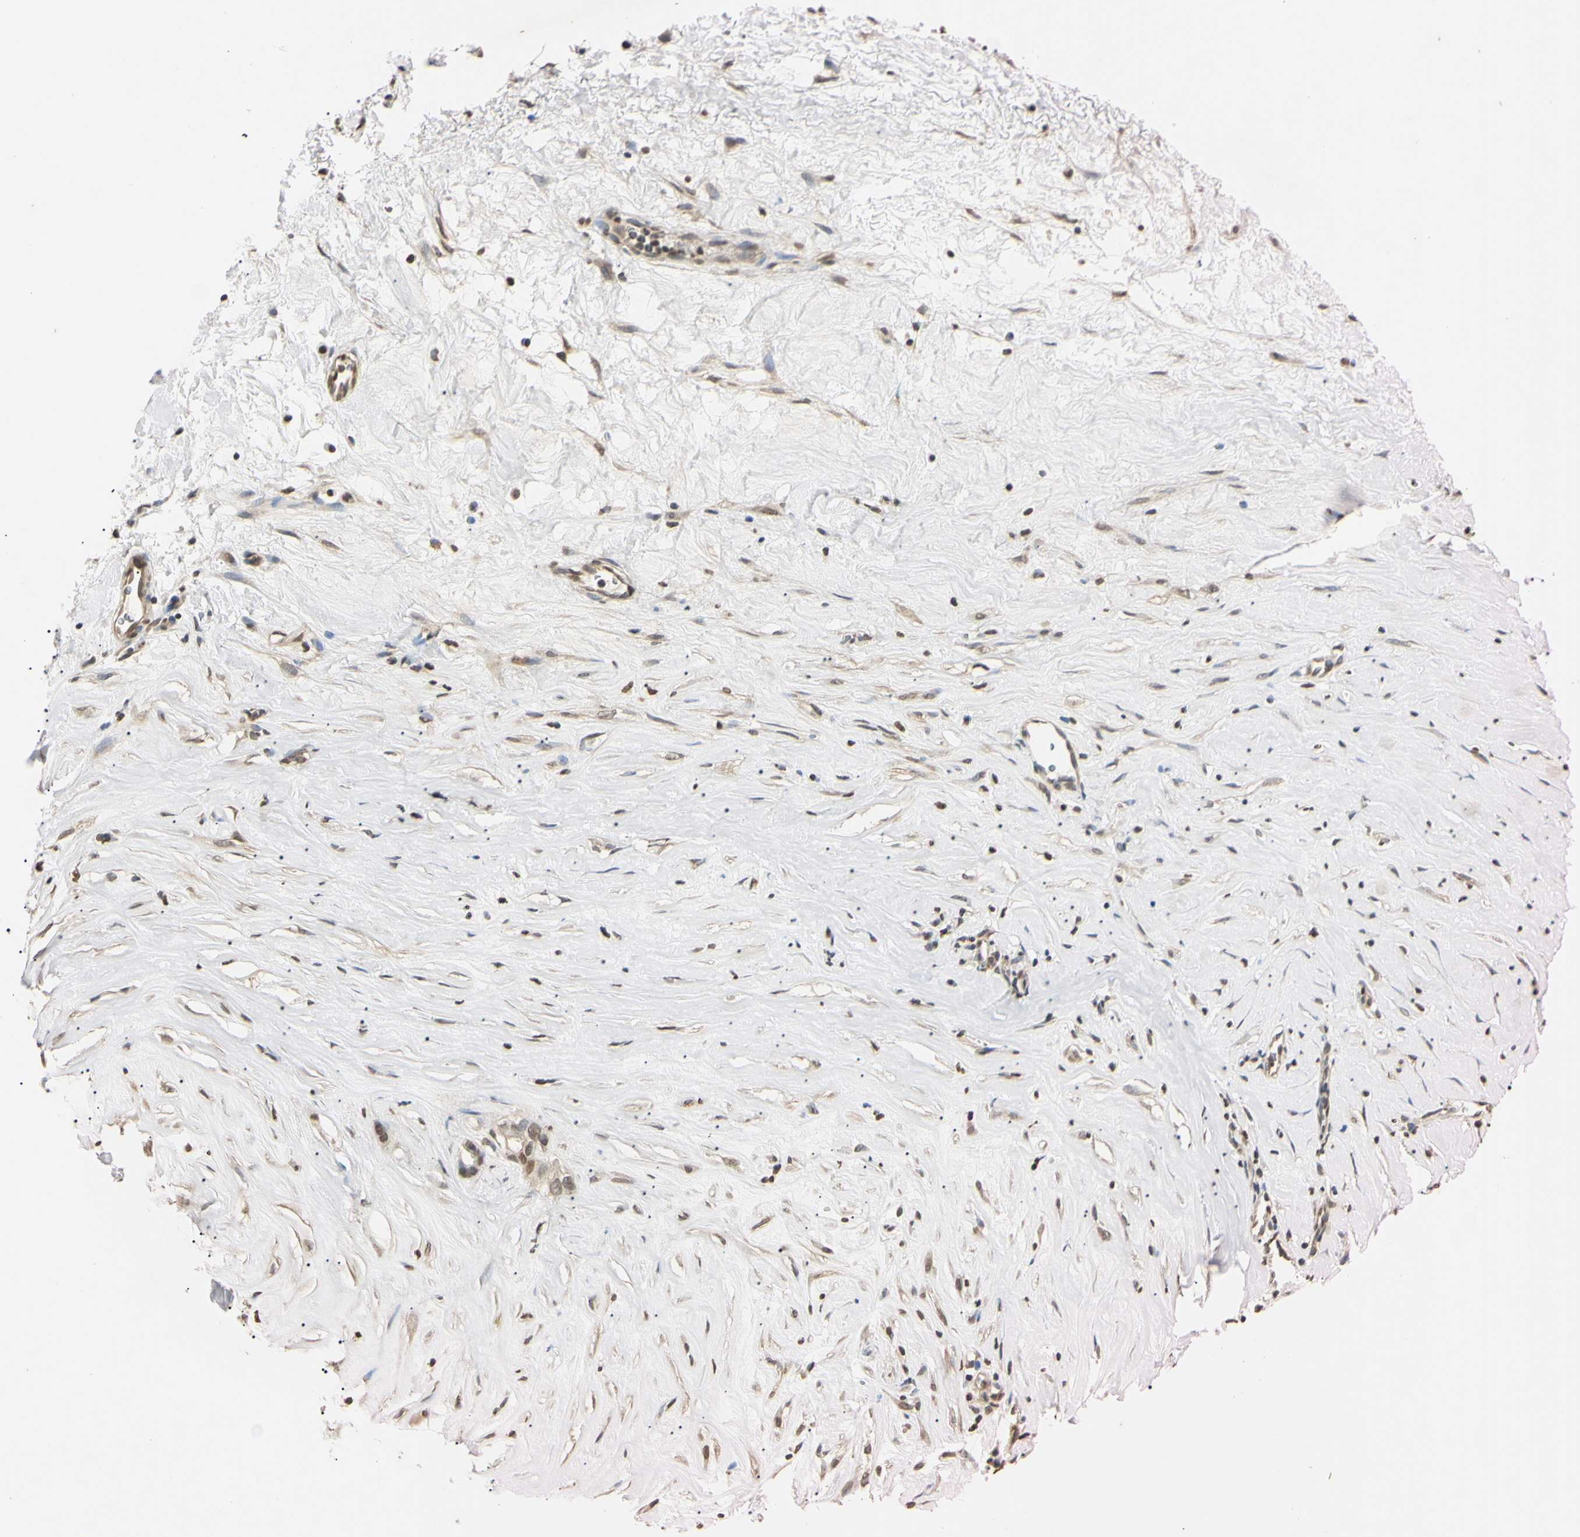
{"staining": {"intensity": "weak", "quantity": "25%-75%", "location": "nuclear"}, "tissue": "liver cancer", "cell_type": "Tumor cells", "image_type": "cancer", "snomed": [{"axis": "morphology", "description": "Cholangiocarcinoma"}, {"axis": "topography", "description": "Liver"}], "caption": "Cholangiocarcinoma (liver) was stained to show a protein in brown. There is low levels of weak nuclear expression in about 25%-75% of tumor cells. Immunohistochemistry (ihc) stains the protein of interest in brown and the nuclei are stained blue.", "gene": "CDC45", "patient": {"sex": "female", "age": 65}}